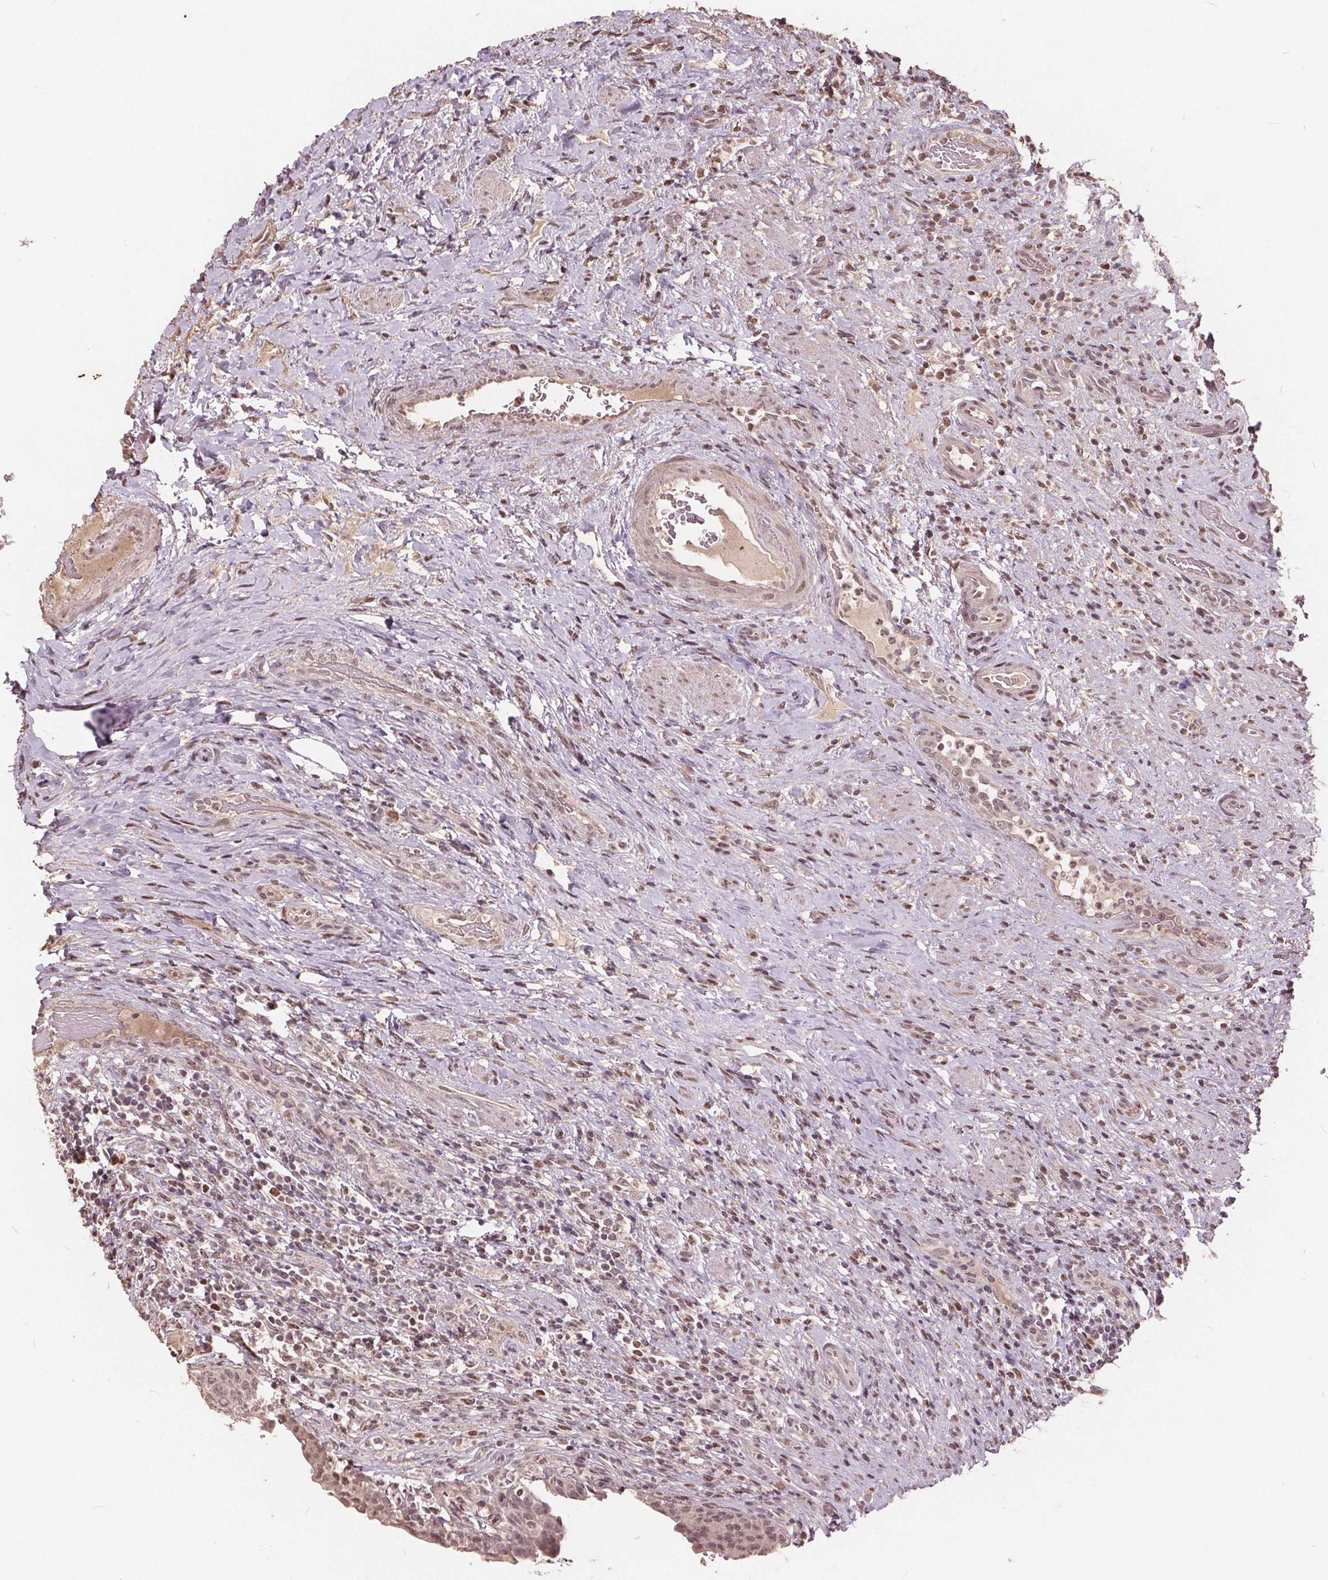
{"staining": {"intensity": "weak", "quantity": ">75%", "location": "cytoplasmic/membranous,nuclear"}, "tissue": "urinary bladder", "cell_type": "Urothelial cells", "image_type": "normal", "snomed": [{"axis": "morphology", "description": "Normal tissue, NOS"}, {"axis": "topography", "description": "Urinary bladder"}, {"axis": "topography", "description": "Peripheral nerve tissue"}], "caption": "The immunohistochemical stain labels weak cytoplasmic/membranous,nuclear expression in urothelial cells of normal urinary bladder.", "gene": "DNMT3B", "patient": {"sex": "male", "age": 66}}